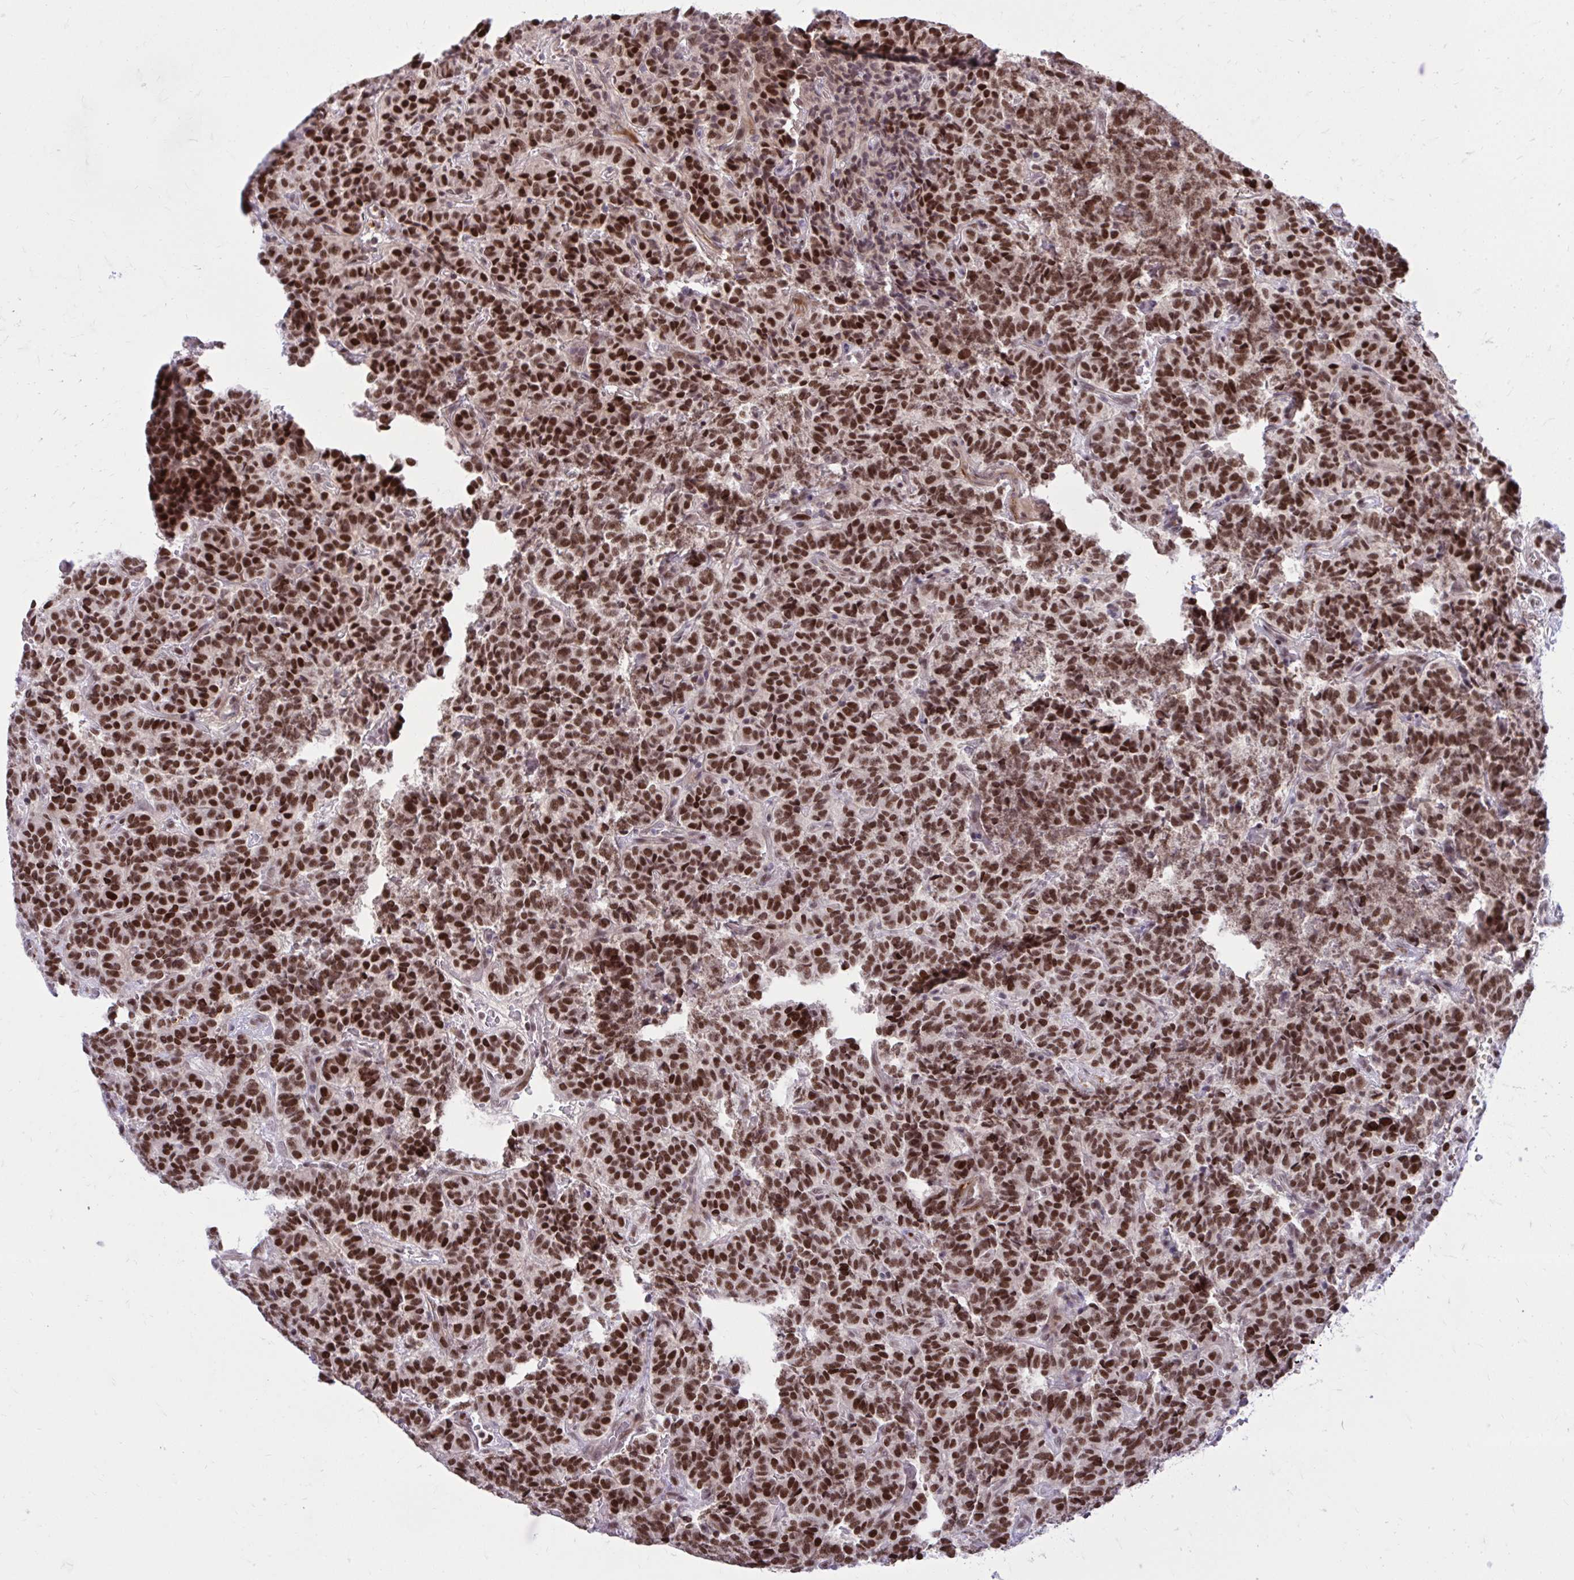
{"staining": {"intensity": "strong", "quantity": ">75%", "location": "nuclear"}, "tissue": "carcinoid", "cell_type": "Tumor cells", "image_type": "cancer", "snomed": [{"axis": "morphology", "description": "Carcinoid, malignant, NOS"}, {"axis": "topography", "description": "Pancreas"}], "caption": "Immunohistochemistry (IHC) of malignant carcinoid reveals high levels of strong nuclear positivity in approximately >75% of tumor cells.", "gene": "PSME4", "patient": {"sex": "male", "age": 36}}